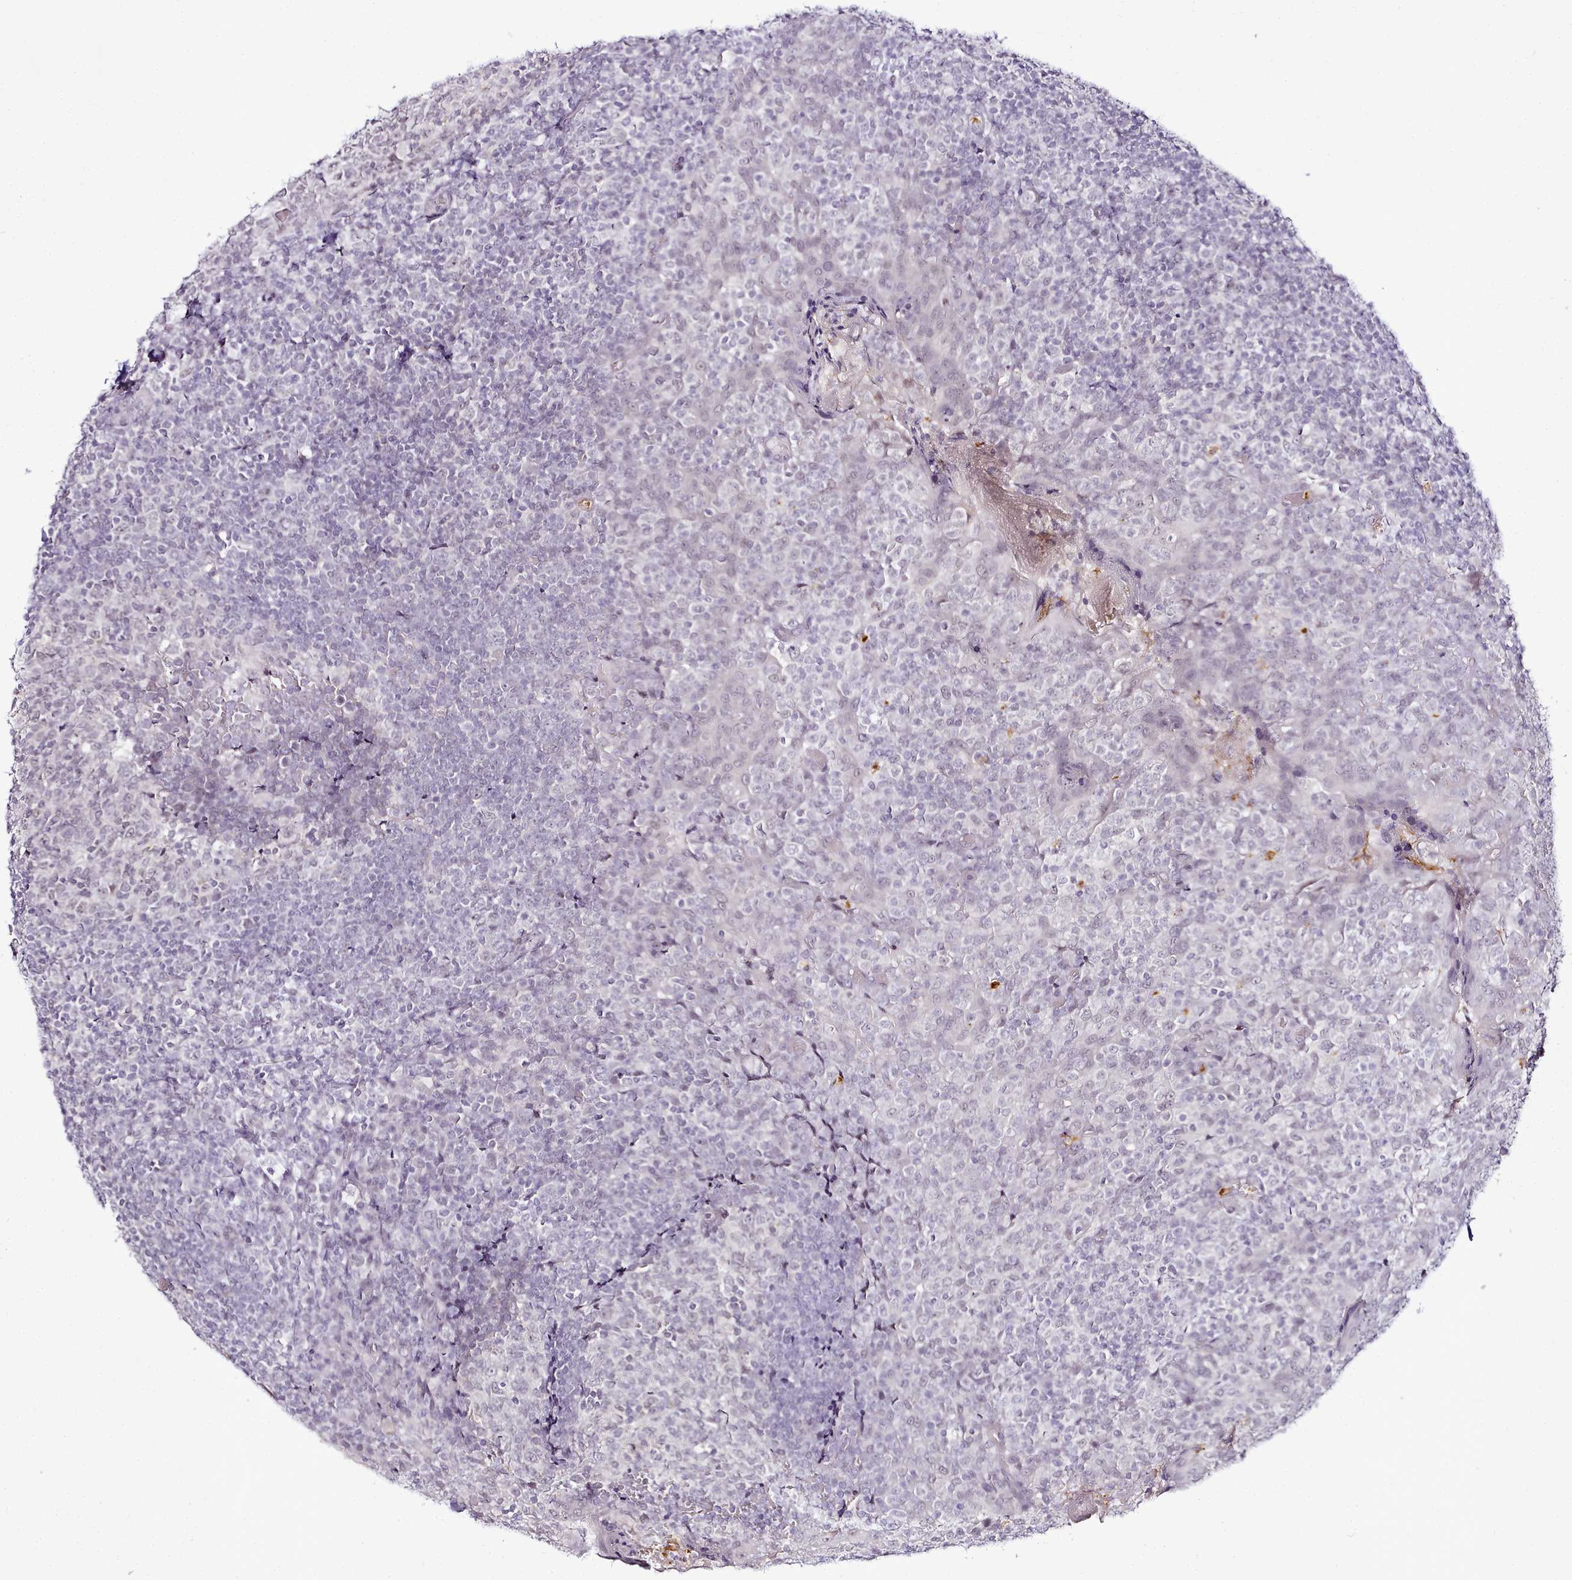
{"staining": {"intensity": "weak", "quantity": "<25%", "location": "nuclear"}, "tissue": "tonsil", "cell_type": "Germinal center cells", "image_type": "normal", "snomed": [{"axis": "morphology", "description": "Normal tissue, NOS"}, {"axis": "topography", "description": "Tonsil"}], "caption": "Germinal center cells are negative for protein expression in normal human tonsil. (DAB IHC visualized using brightfield microscopy, high magnification).", "gene": "SYT15B", "patient": {"sex": "female", "age": 19}}